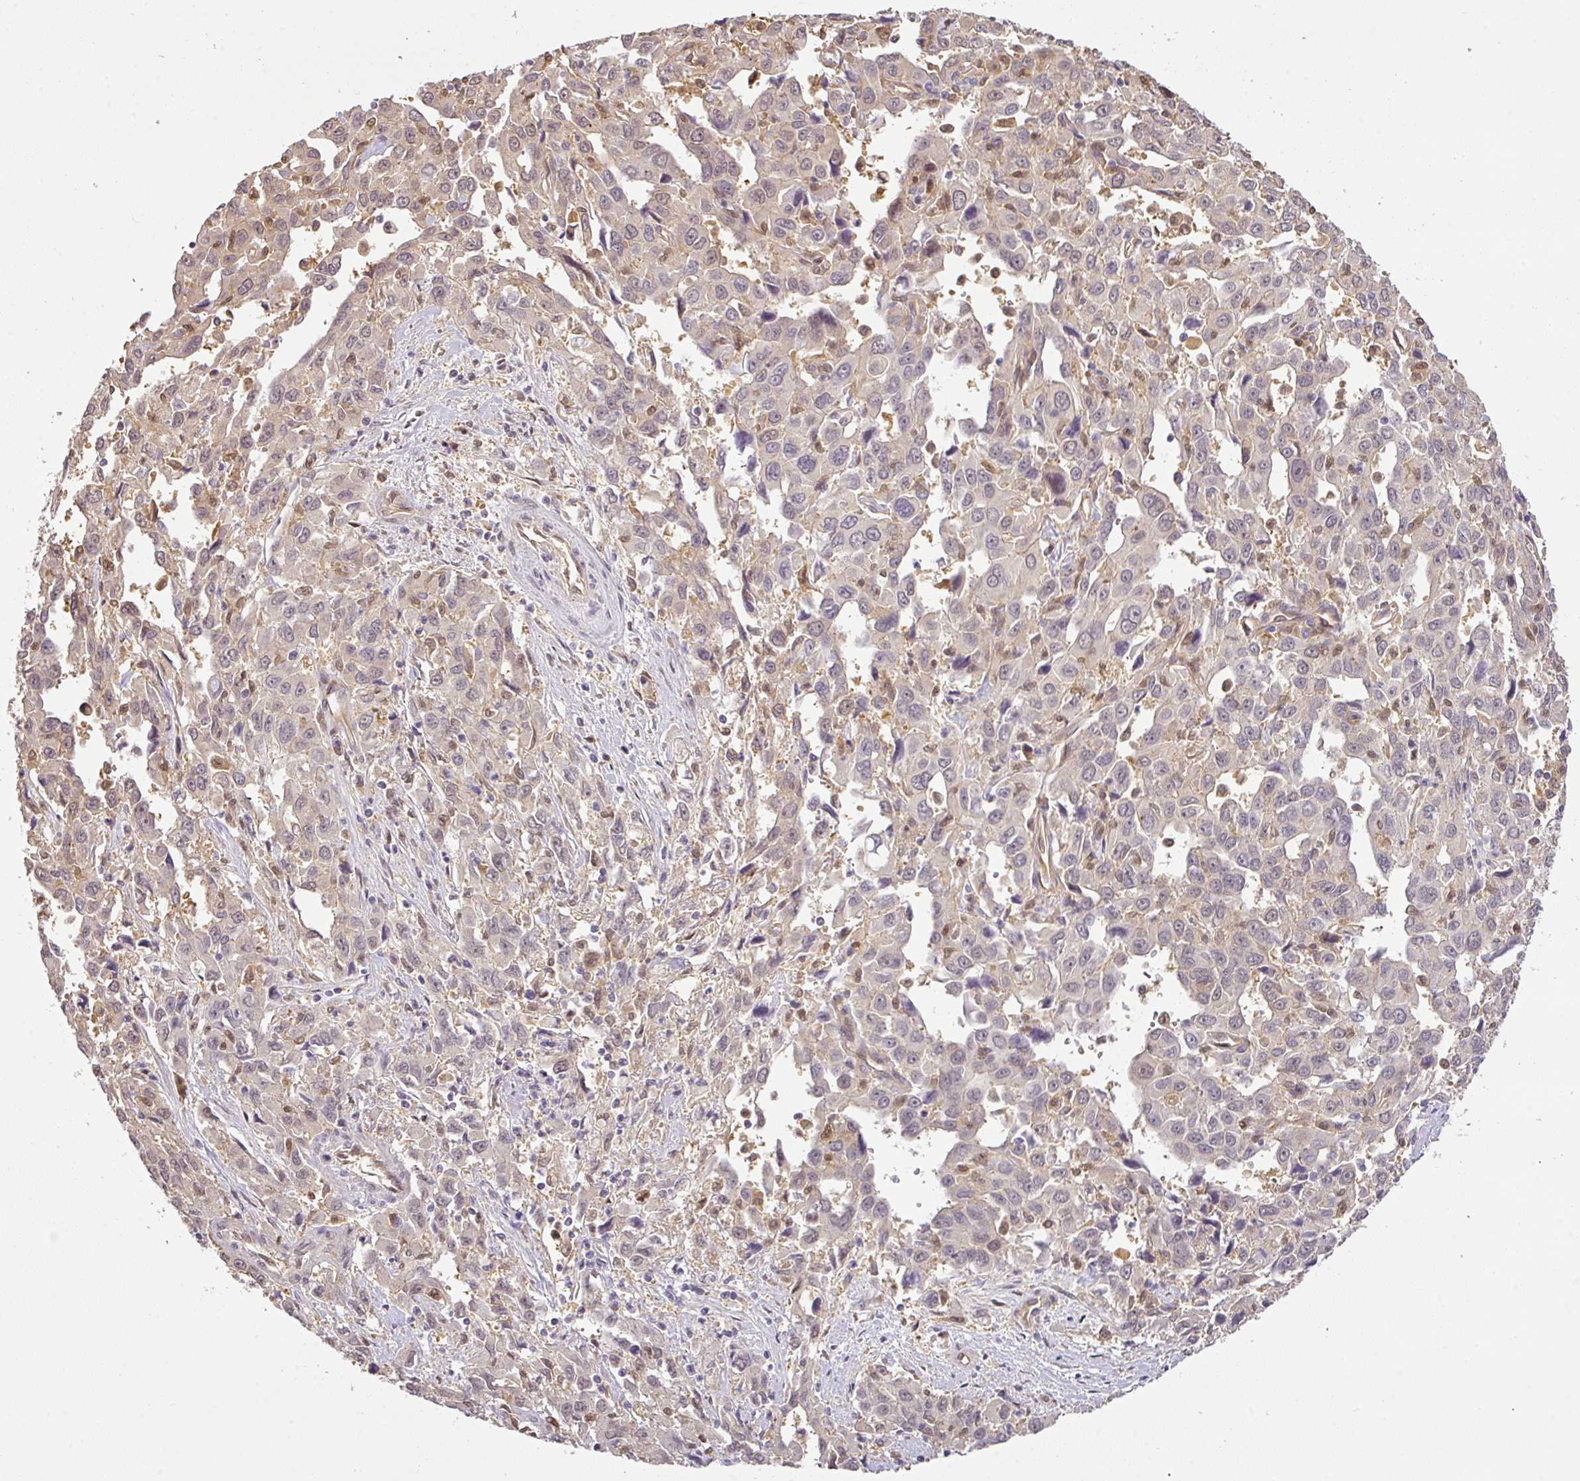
{"staining": {"intensity": "negative", "quantity": "none", "location": "none"}, "tissue": "liver cancer", "cell_type": "Tumor cells", "image_type": "cancer", "snomed": [{"axis": "morphology", "description": "Carcinoma, Hepatocellular, NOS"}, {"axis": "topography", "description": "Liver"}], "caption": "Tumor cells show no significant expression in liver cancer.", "gene": "ANKRD18A", "patient": {"sex": "male", "age": 63}}